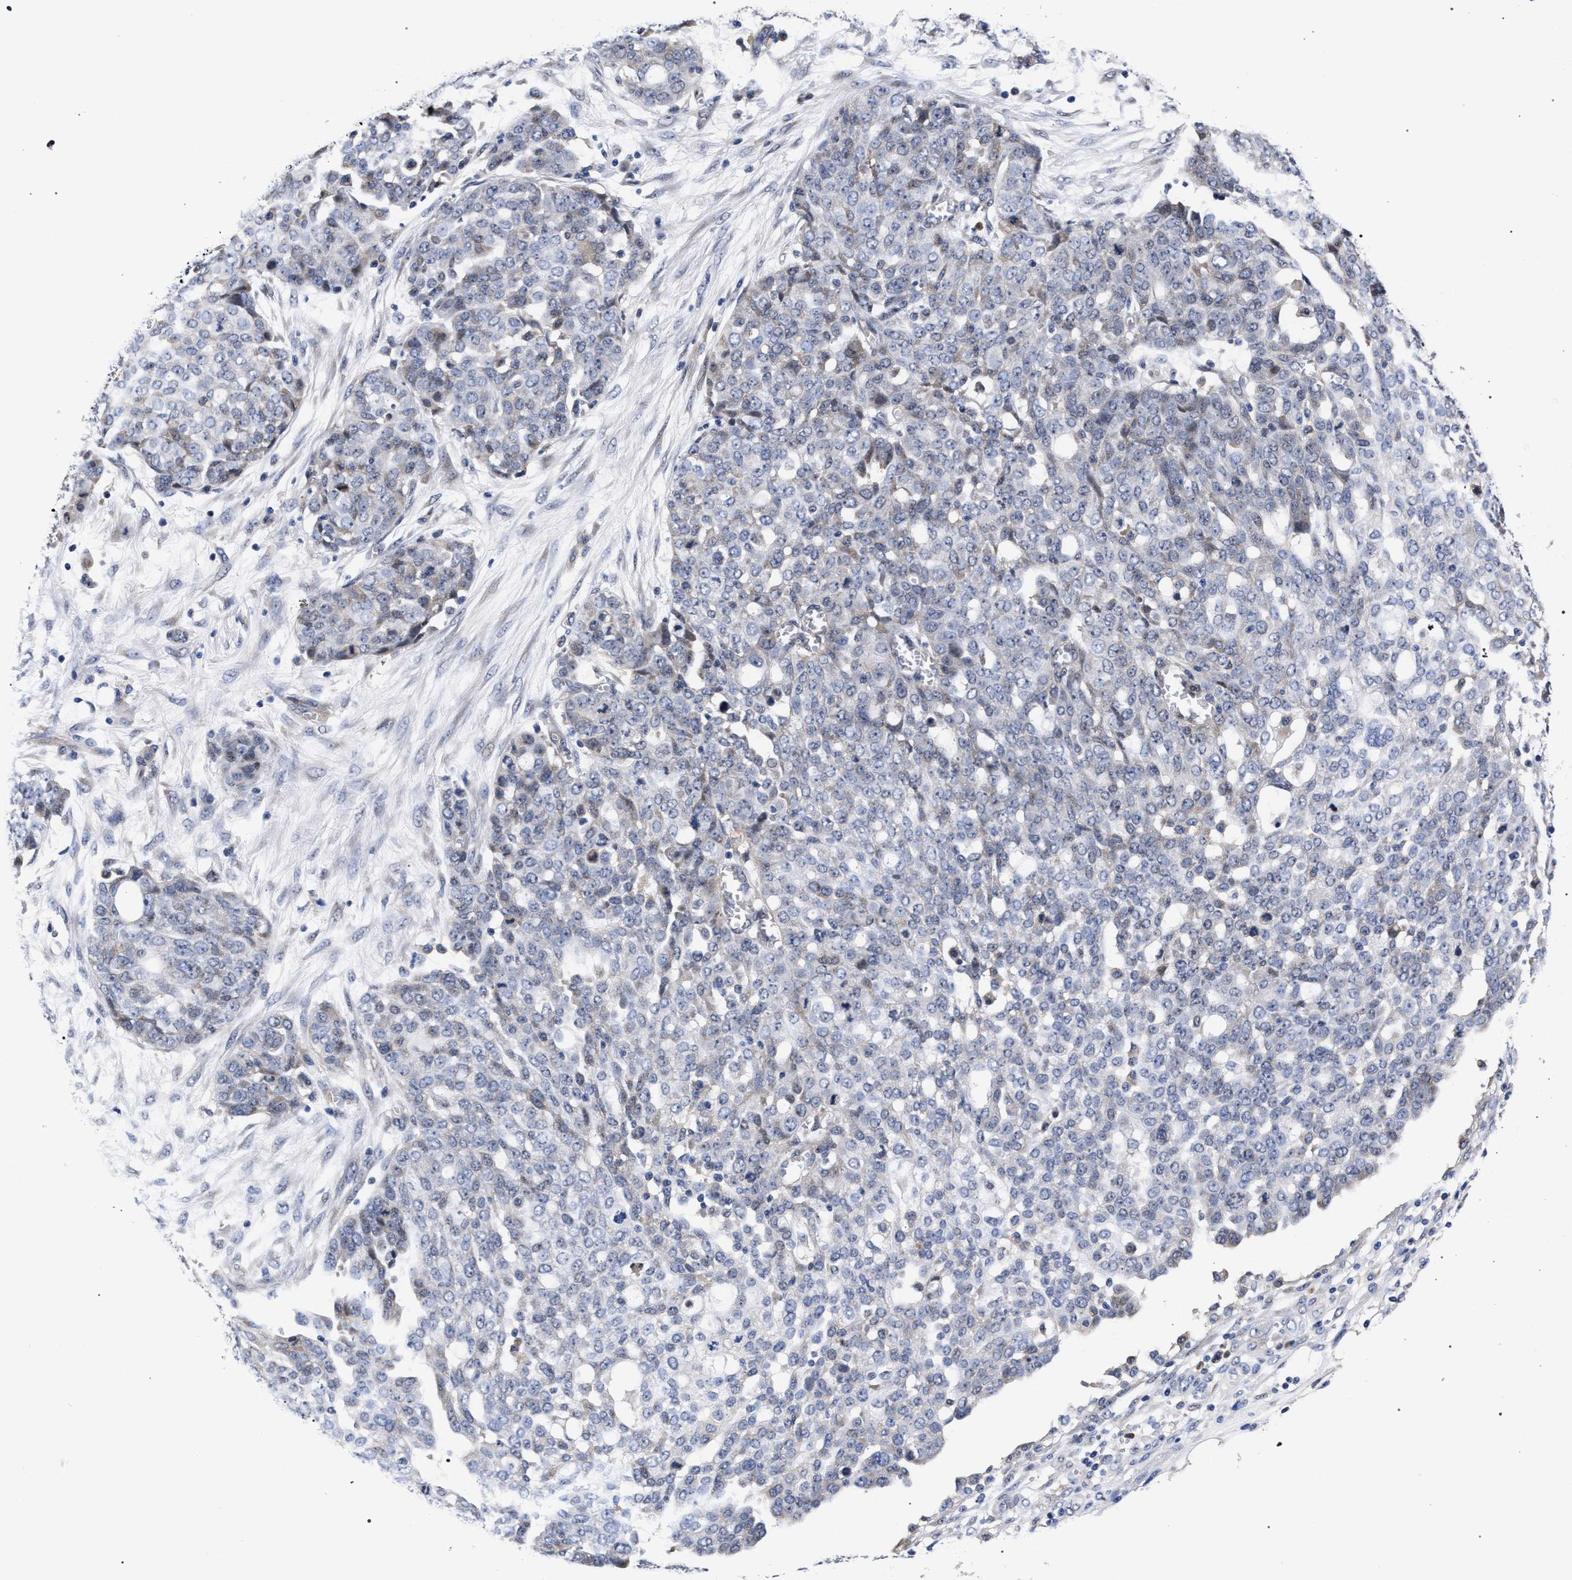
{"staining": {"intensity": "negative", "quantity": "none", "location": "none"}, "tissue": "ovarian cancer", "cell_type": "Tumor cells", "image_type": "cancer", "snomed": [{"axis": "morphology", "description": "Cystadenocarcinoma, serous, NOS"}, {"axis": "topography", "description": "Soft tissue"}, {"axis": "topography", "description": "Ovary"}], "caption": "Serous cystadenocarcinoma (ovarian) stained for a protein using immunohistochemistry shows no positivity tumor cells.", "gene": "ZNF462", "patient": {"sex": "female", "age": 57}}